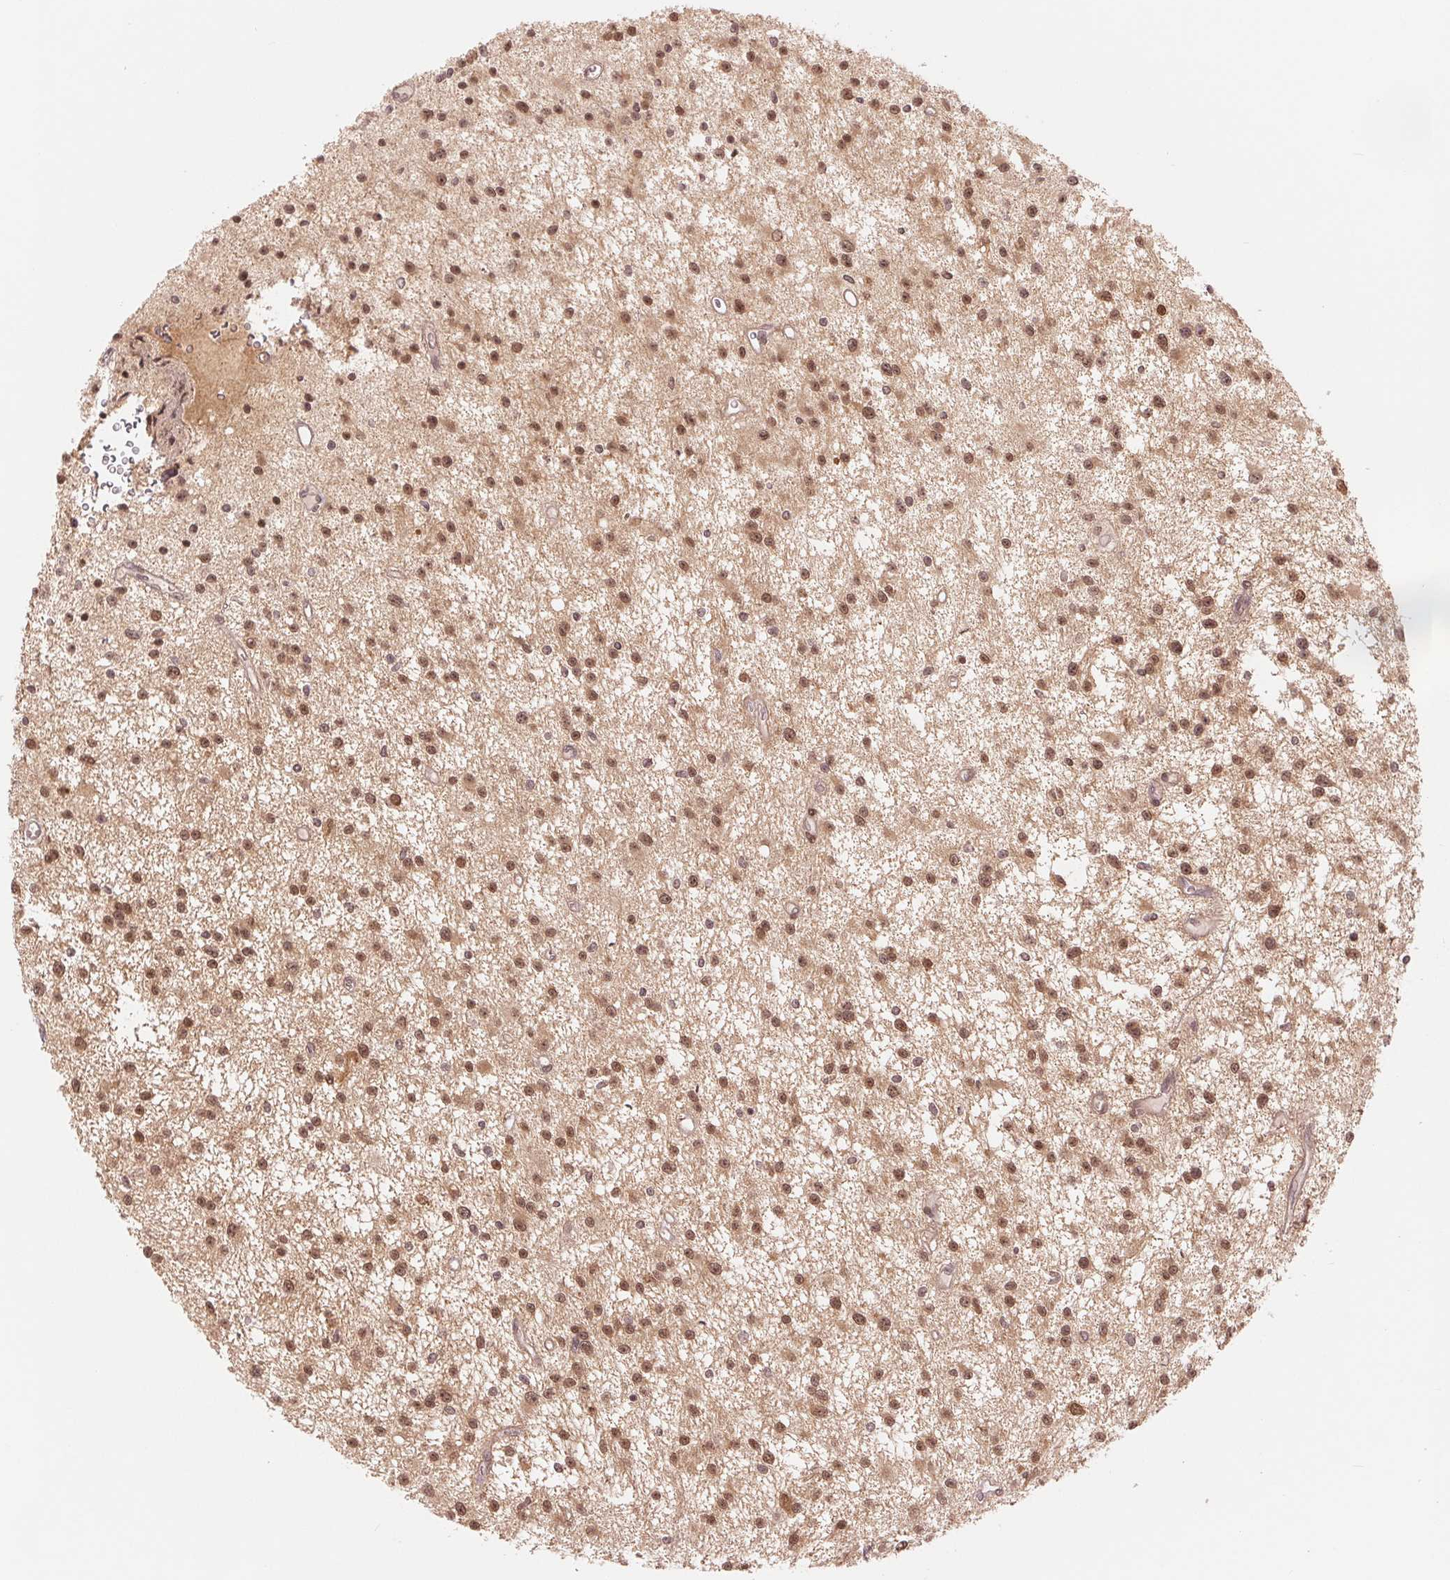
{"staining": {"intensity": "moderate", "quantity": ">75%", "location": "nuclear"}, "tissue": "glioma", "cell_type": "Tumor cells", "image_type": "cancer", "snomed": [{"axis": "morphology", "description": "Glioma, malignant, Low grade"}, {"axis": "topography", "description": "Brain"}], "caption": "Malignant glioma (low-grade) stained with DAB IHC reveals medium levels of moderate nuclear staining in about >75% of tumor cells.", "gene": "ERI3", "patient": {"sex": "male", "age": 43}}